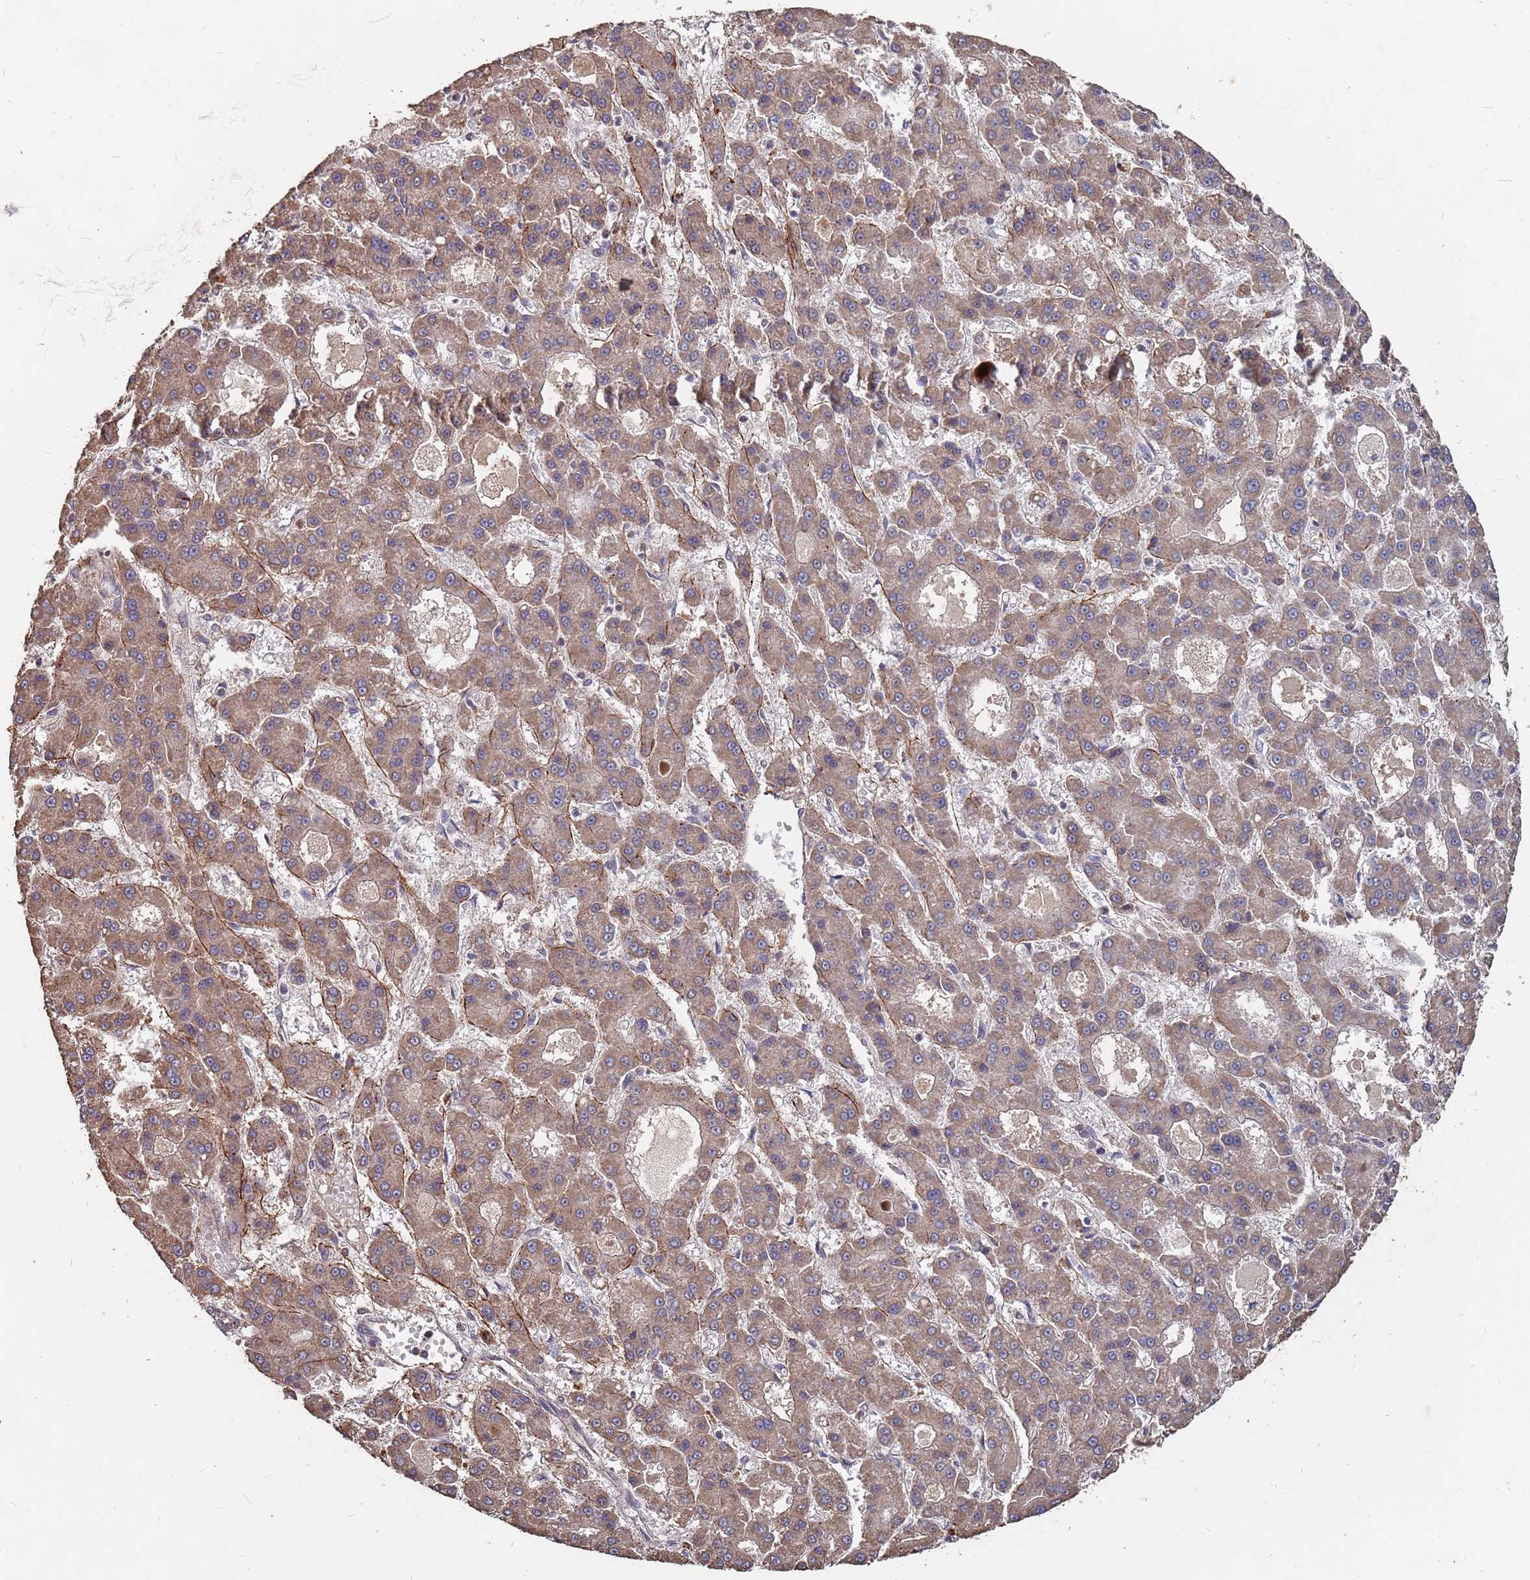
{"staining": {"intensity": "weak", "quantity": ">75%", "location": "cytoplasmic/membranous"}, "tissue": "liver cancer", "cell_type": "Tumor cells", "image_type": "cancer", "snomed": [{"axis": "morphology", "description": "Carcinoma, Hepatocellular, NOS"}, {"axis": "topography", "description": "Liver"}], "caption": "Hepatocellular carcinoma (liver) stained with DAB (3,3'-diaminobenzidine) IHC shows low levels of weak cytoplasmic/membranous expression in about >75% of tumor cells. The staining was performed using DAB (3,3'-diaminobenzidine), with brown indicating positive protein expression. Nuclei are stained blue with hematoxylin.", "gene": "PRORP", "patient": {"sex": "male", "age": 70}}